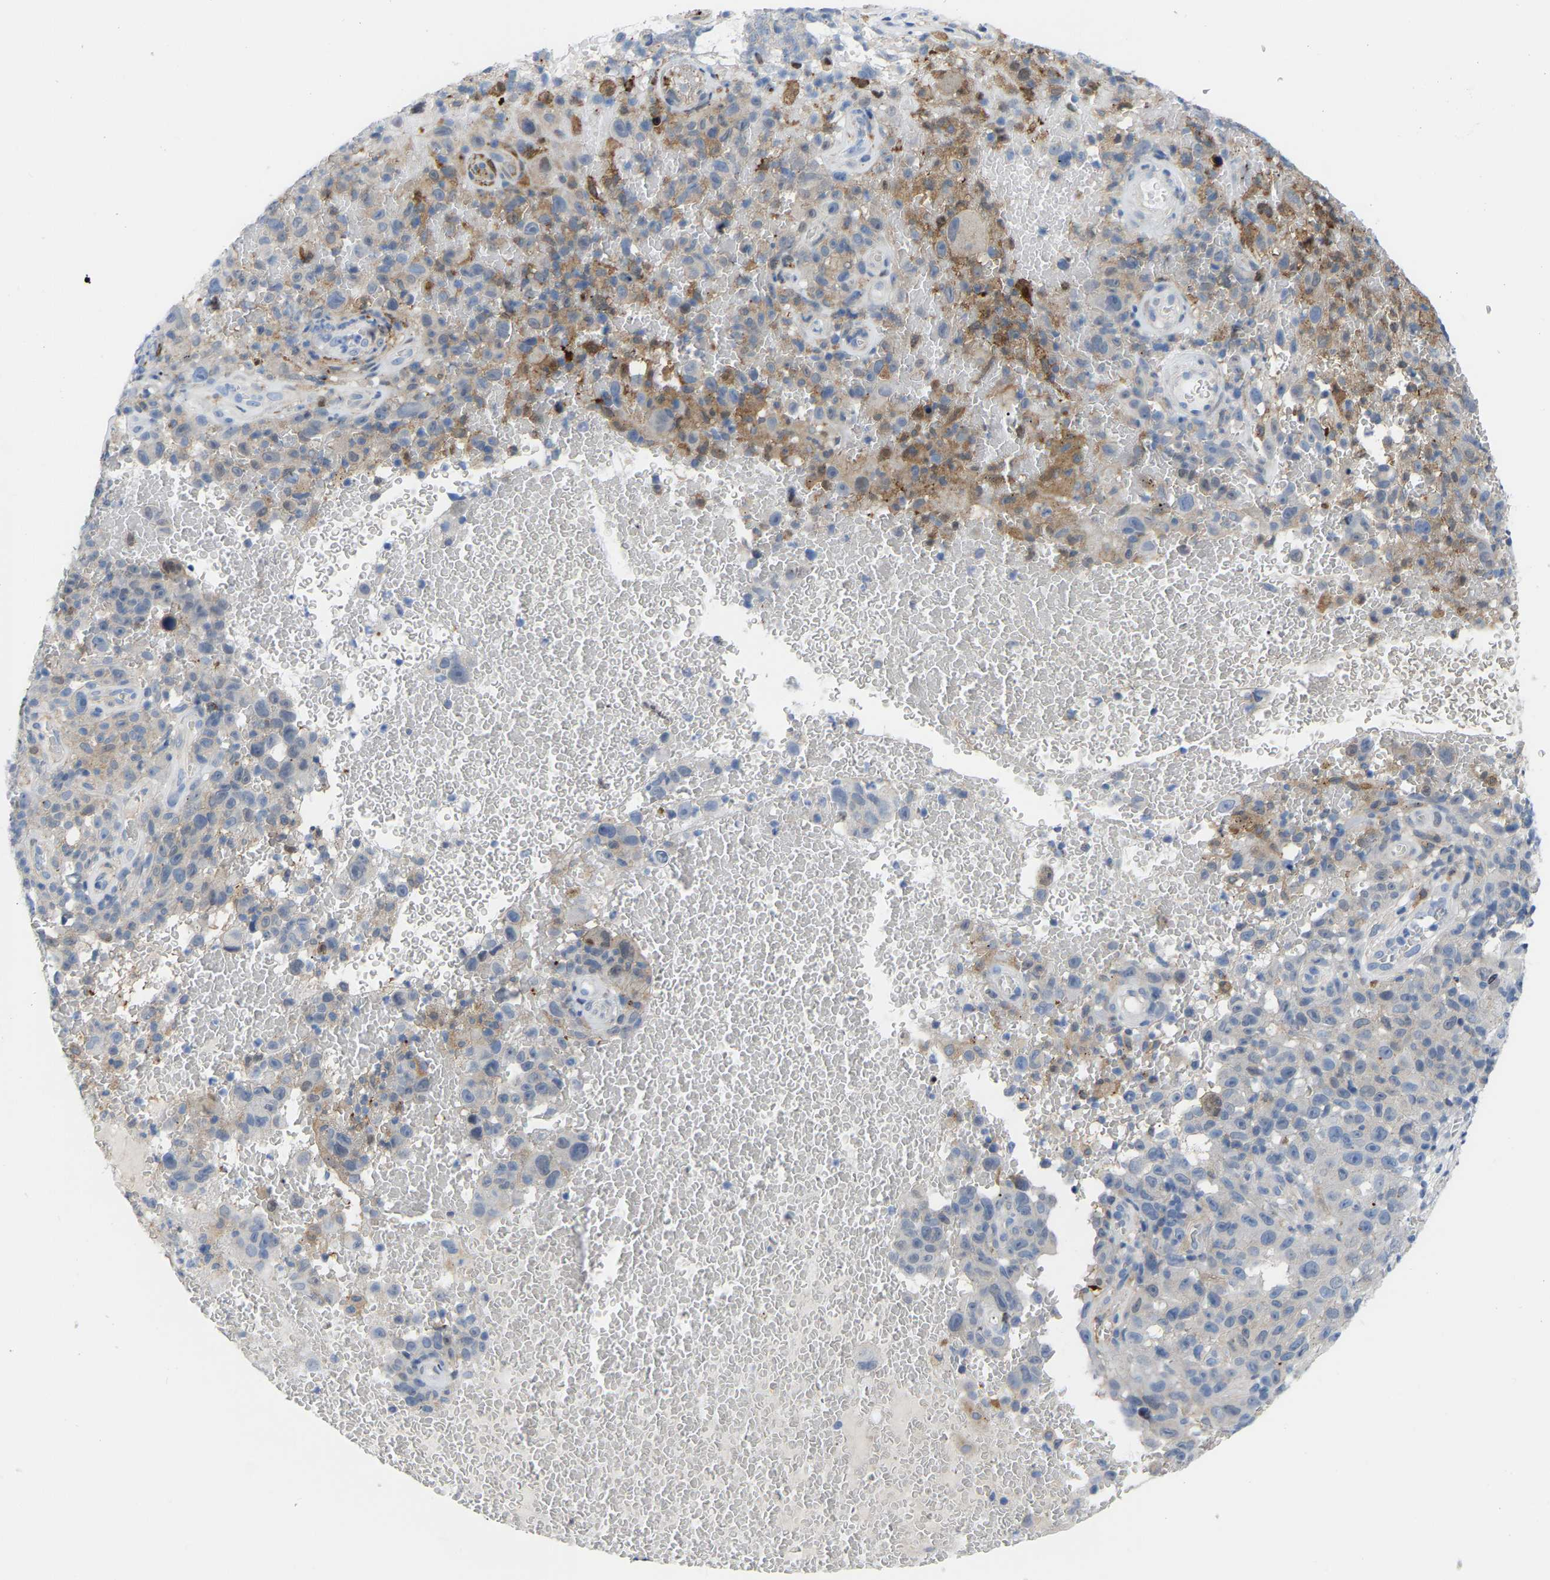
{"staining": {"intensity": "moderate", "quantity": "<25%", "location": "cytoplasmic/membranous"}, "tissue": "melanoma", "cell_type": "Tumor cells", "image_type": "cancer", "snomed": [{"axis": "morphology", "description": "Malignant melanoma, NOS"}, {"axis": "topography", "description": "Skin"}], "caption": "Immunohistochemical staining of melanoma demonstrates moderate cytoplasmic/membranous protein expression in approximately <25% of tumor cells.", "gene": "ABTB2", "patient": {"sex": "female", "age": 82}}